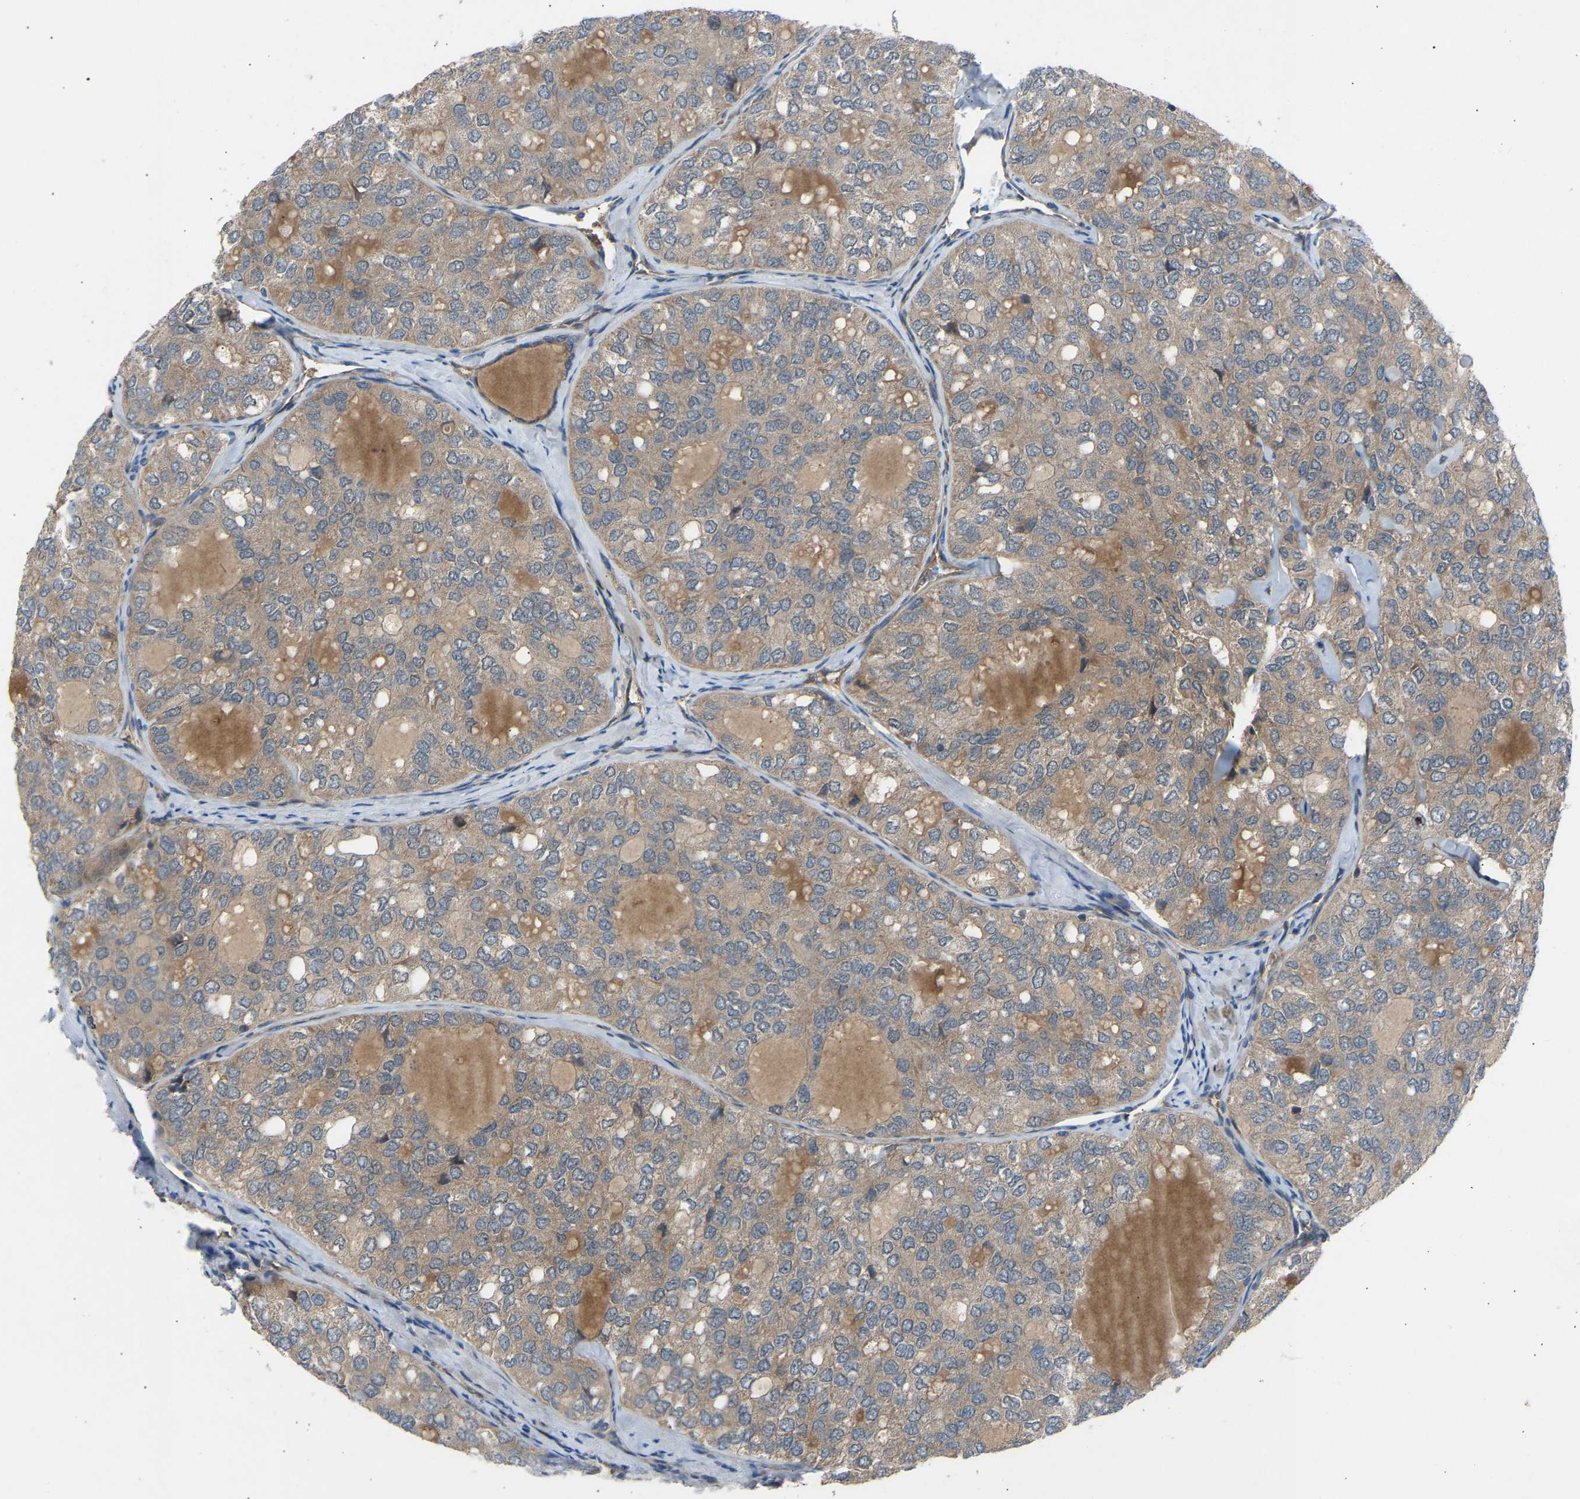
{"staining": {"intensity": "weak", "quantity": ">75%", "location": "cytoplasmic/membranous"}, "tissue": "thyroid cancer", "cell_type": "Tumor cells", "image_type": "cancer", "snomed": [{"axis": "morphology", "description": "Follicular adenoma carcinoma, NOS"}, {"axis": "topography", "description": "Thyroid gland"}], "caption": "The immunohistochemical stain labels weak cytoplasmic/membranous expression in tumor cells of follicular adenoma carcinoma (thyroid) tissue.", "gene": "GAS2L1", "patient": {"sex": "male", "age": 75}}